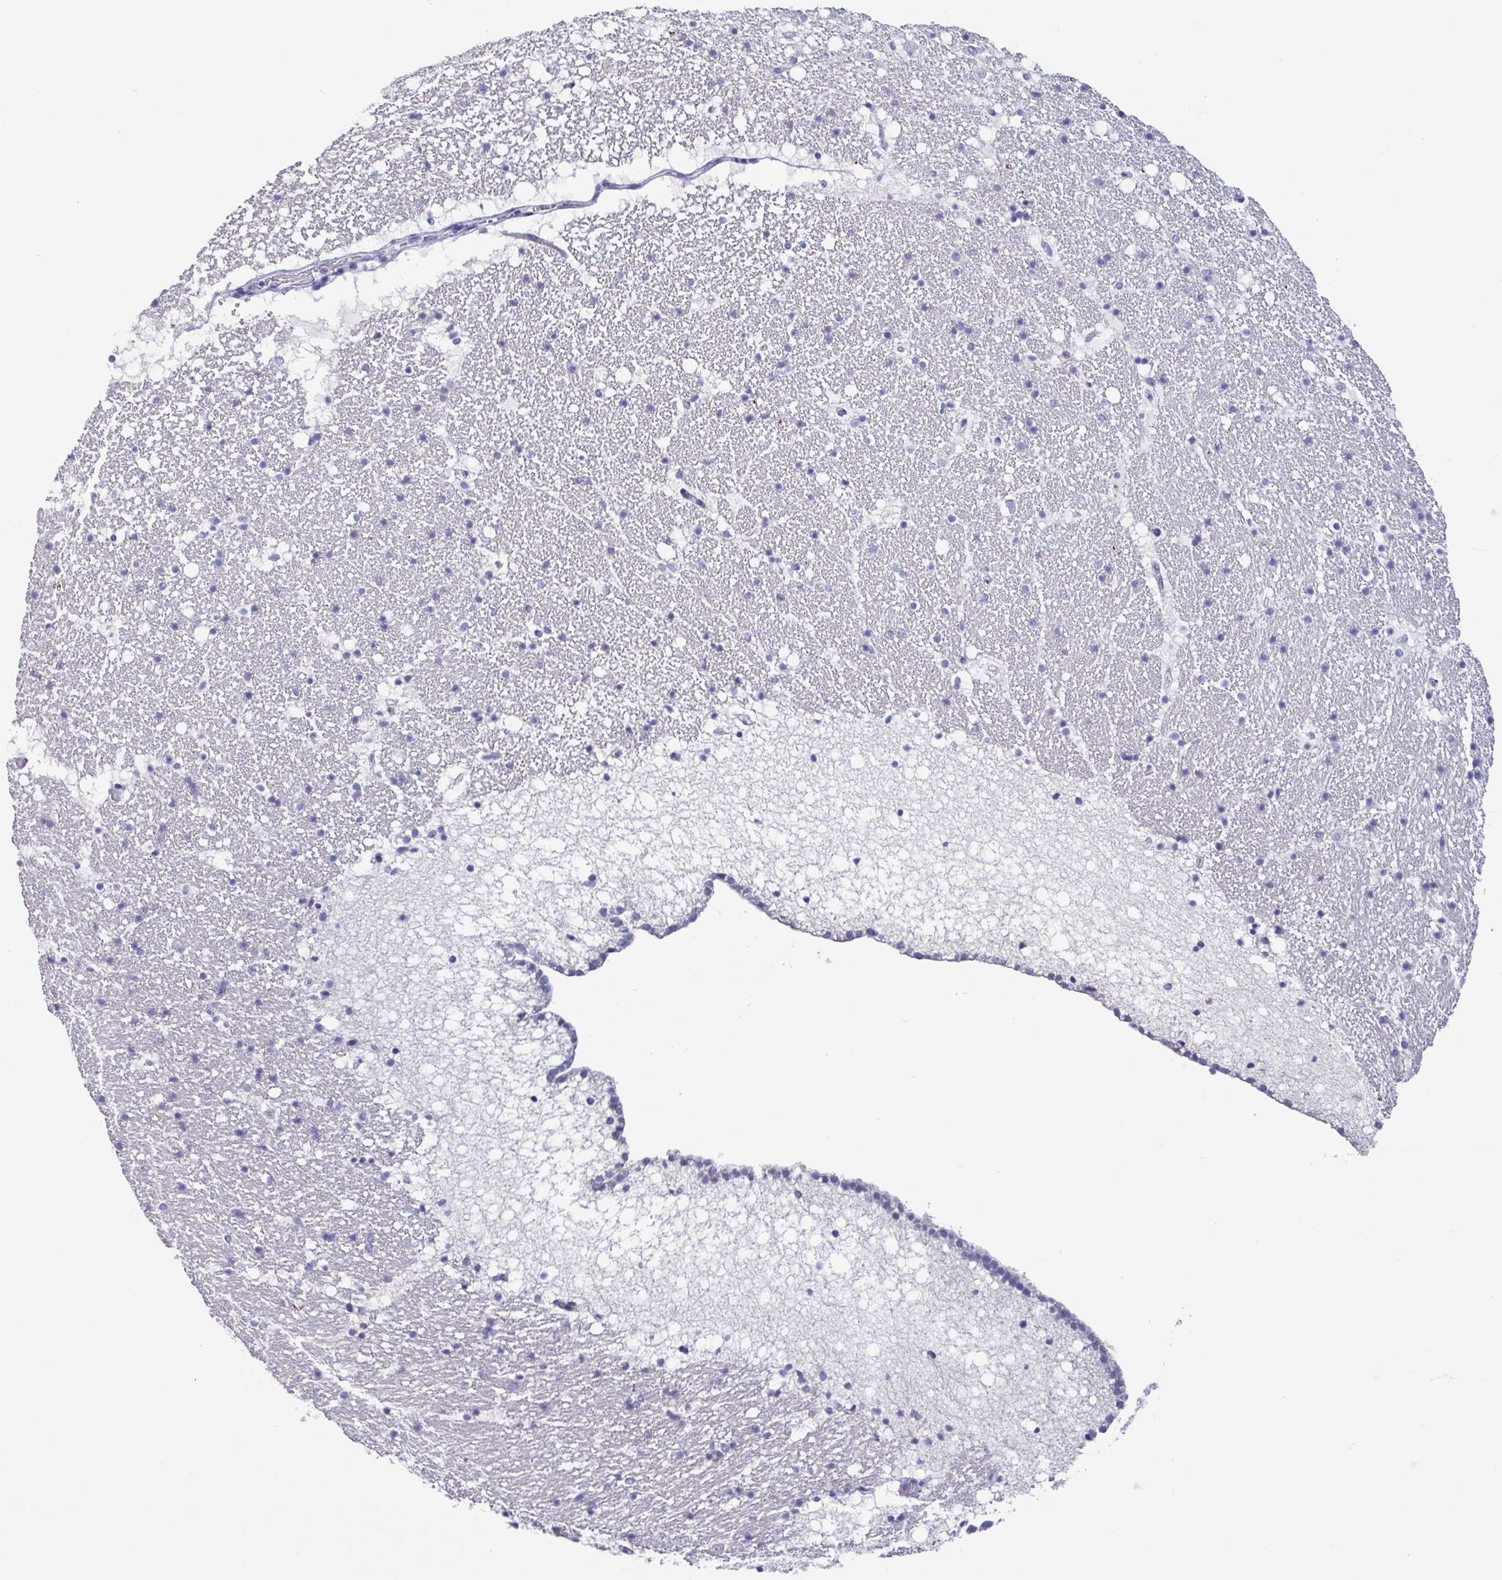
{"staining": {"intensity": "negative", "quantity": "none", "location": "none"}, "tissue": "hippocampus", "cell_type": "Glial cells", "image_type": "normal", "snomed": [{"axis": "morphology", "description": "Normal tissue, NOS"}, {"axis": "topography", "description": "Hippocampus"}], "caption": "Benign hippocampus was stained to show a protein in brown. There is no significant expression in glial cells. Brightfield microscopy of IHC stained with DAB (3,3'-diaminobenzidine) (brown) and hematoxylin (blue), captured at high magnification.", "gene": "PERM1", "patient": {"sex": "female", "age": 42}}